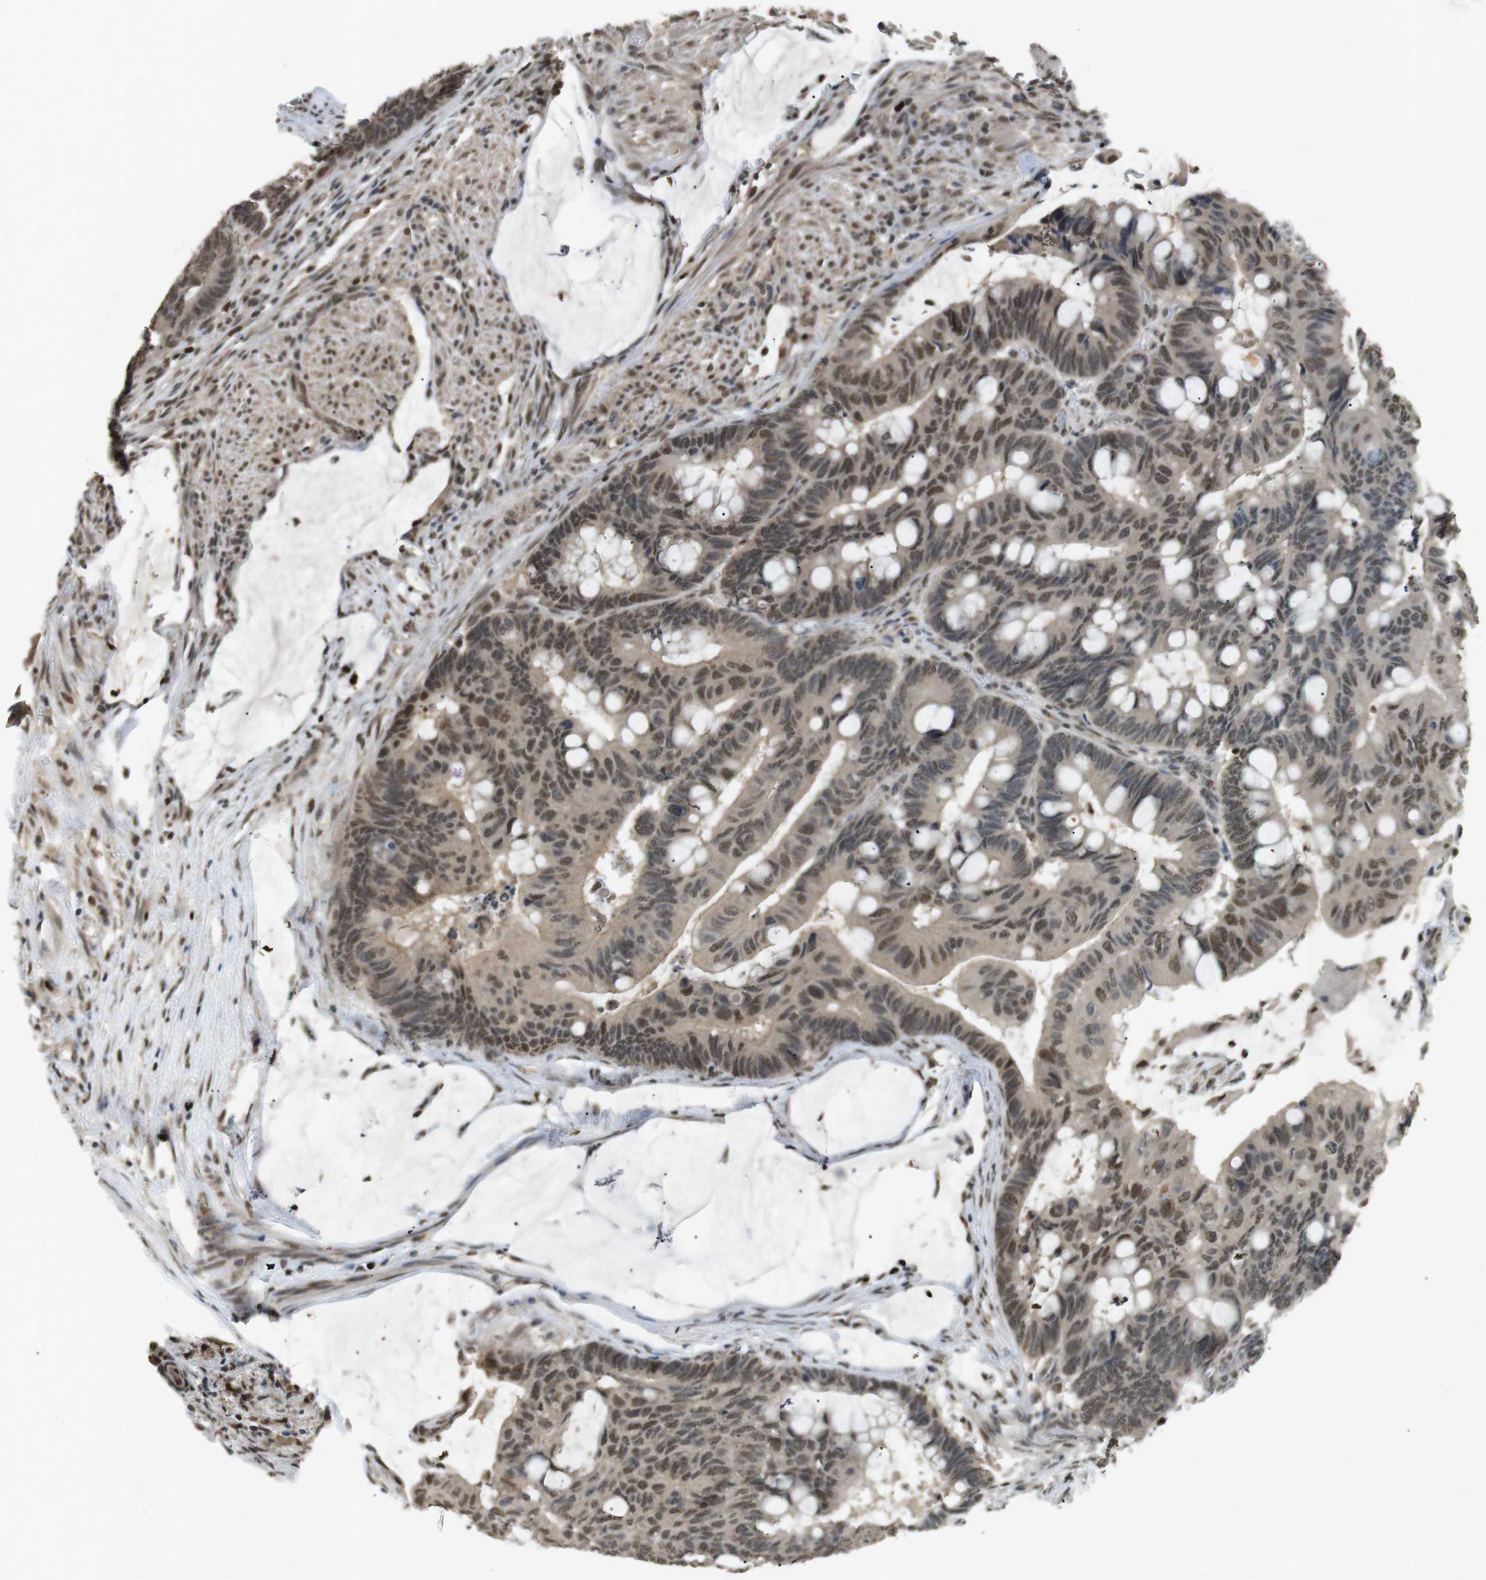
{"staining": {"intensity": "moderate", "quantity": ">75%", "location": "nuclear"}, "tissue": "colorectal cancer", "cell_type": "Tumor cells", "image_type": "cancer", "snomed": [{"axis": "morphology", "description": "Normal tissue, NOS"}, {"axis": "morphology", "description": "Adenocarcinoma, NOS"}, {"axis": "topography", "description": "Rectum"}], "caption": "Human colorectal cancer stained for a protein (brown) shows moderate nuclear positive expression in approximately >75% of tumor cells.", "gene": "ORAI3", "patient": {"sex": "male", "age": 92}}